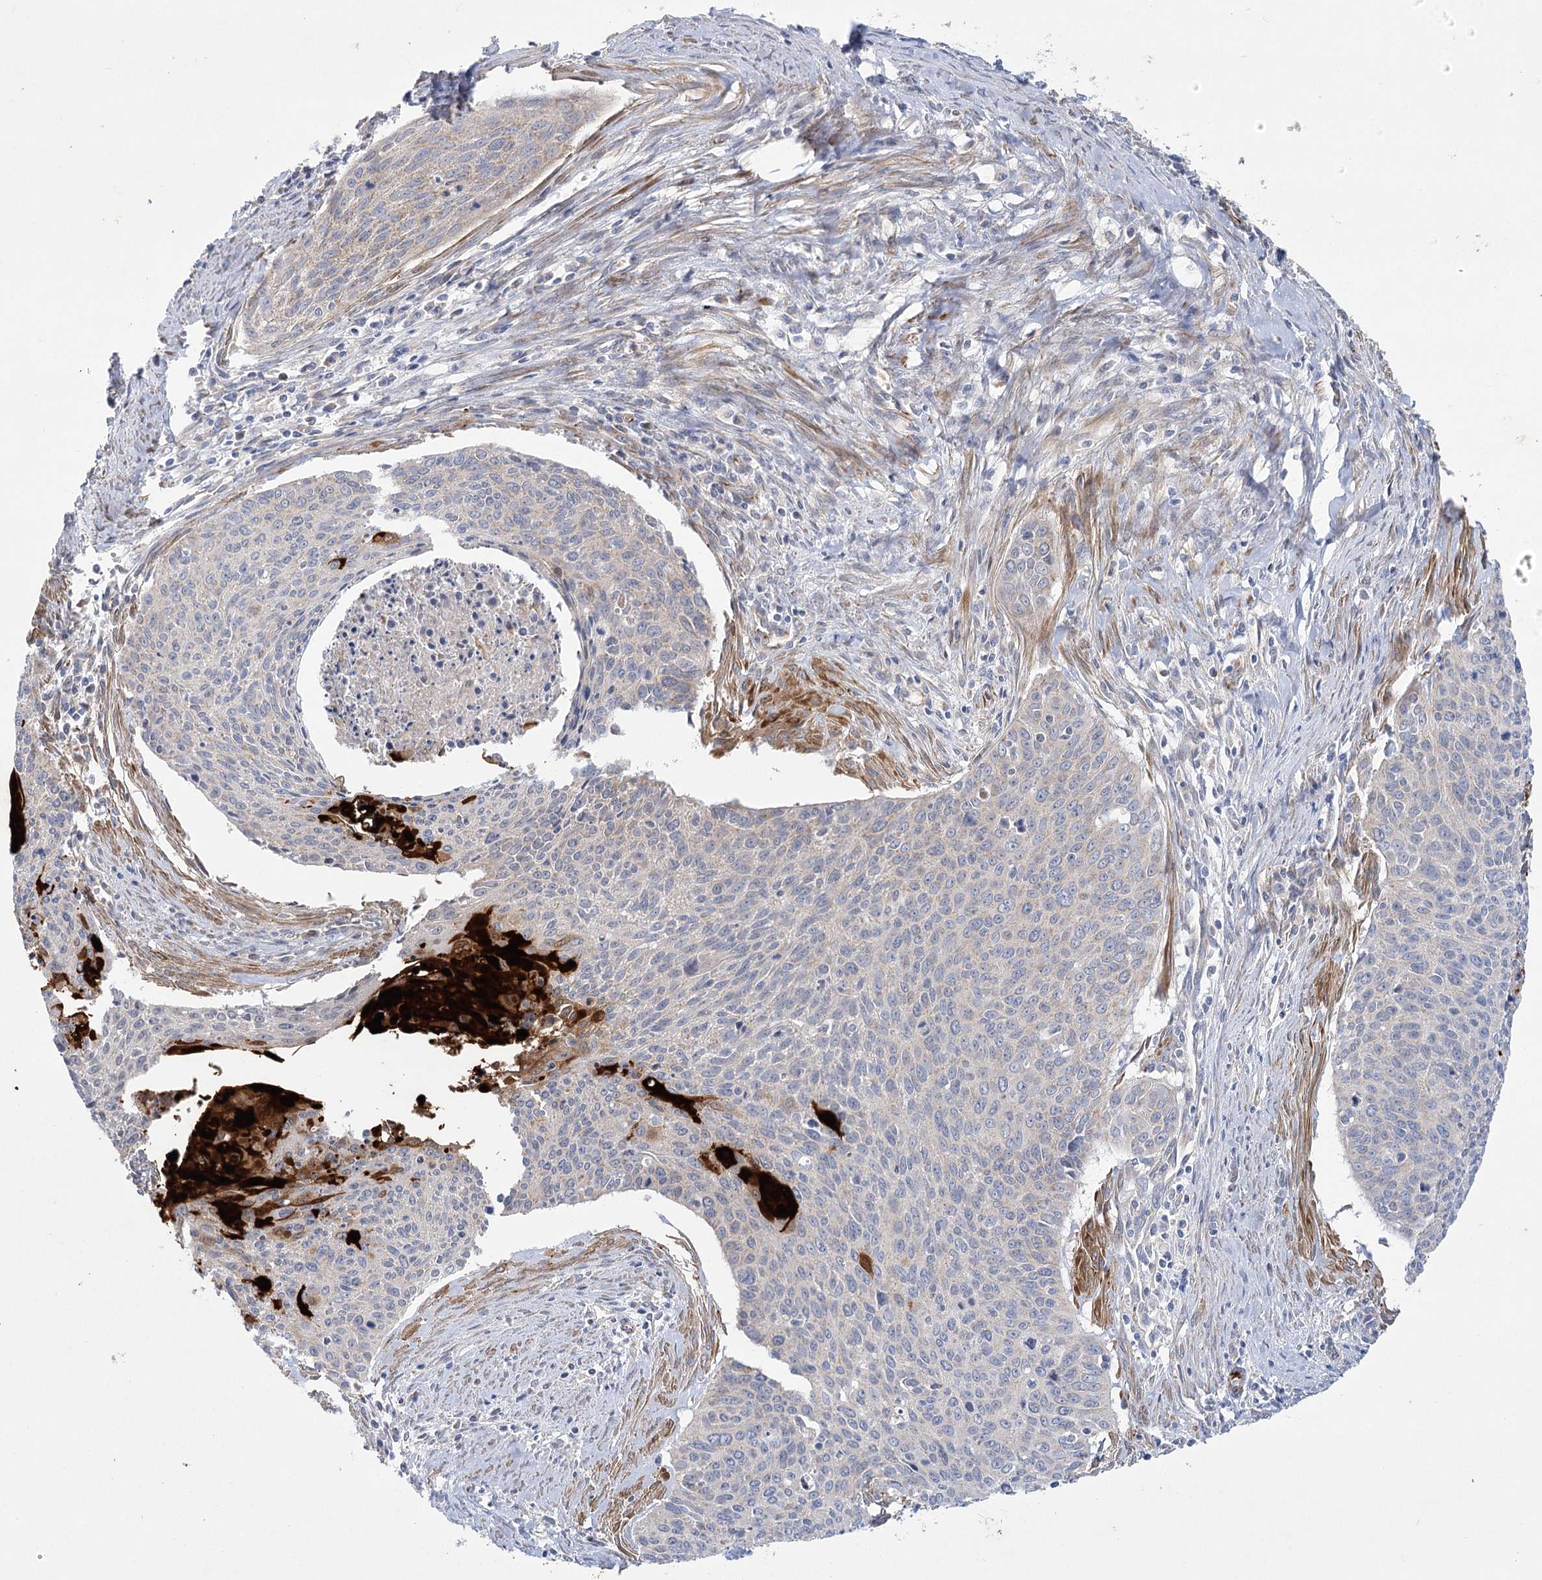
{"staining": {"intensity": "weak", "quantity": "<25%", "location": "cytoplasmic/membranous"}, "tissue": "cervical cancer", "cell_type": "Tumor cells", "image_type": "cancer", "snomed": [{"axis": "morphology", "description": "Squamous cell carcinoma, NOS"}, {"axis": "topography", "description": "Cervix"}], "caption": "Squamous cell carcinoma (cervical) was stained to show a protein in brown. There is no significant positivity in tumor cells.", "gene": "DHTKD1", "patient": {"sex": "female", "age": 55}}